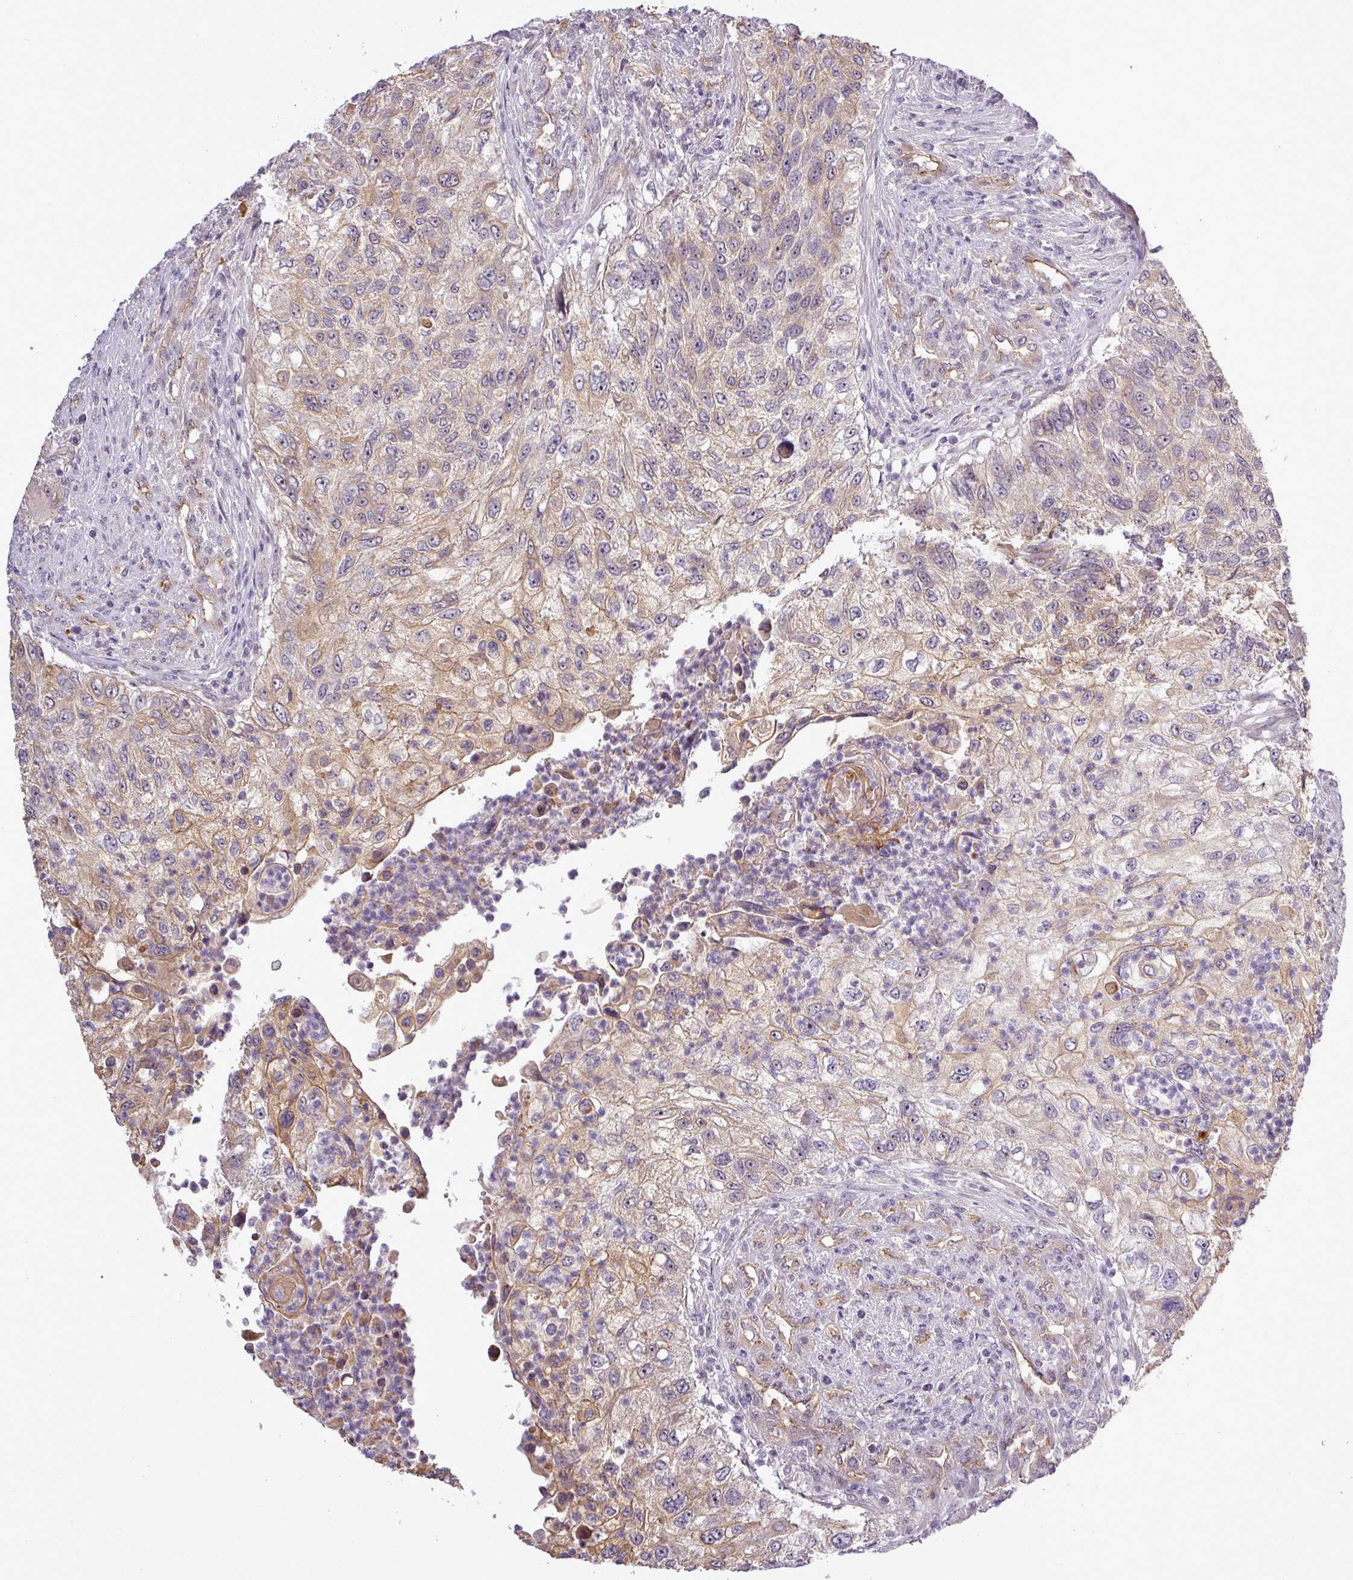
{"staining": {"intensity": "weak", "quantity": "25%-75%", "location": "cytoplasmic/membranous"}, "tissue": "urothelial cancer", "cell_type": "Tumor cells", "image_type": "cancer", "snomed": [{"axis": "morphology", "description": "Urothelial carcinoma, High grade"}, {"axis": "topography", "description": "Urinary bladder"}], "caption": "IHC image of urothelial carcinoma (high-grade) stained for a protein (brown), which exhibits low levels of weak cytoplasmic/membranous staining in about 25%-75% of tumor cells.", "gene": "PCDH1", "patient": {"sex": "female", "age": 60}}